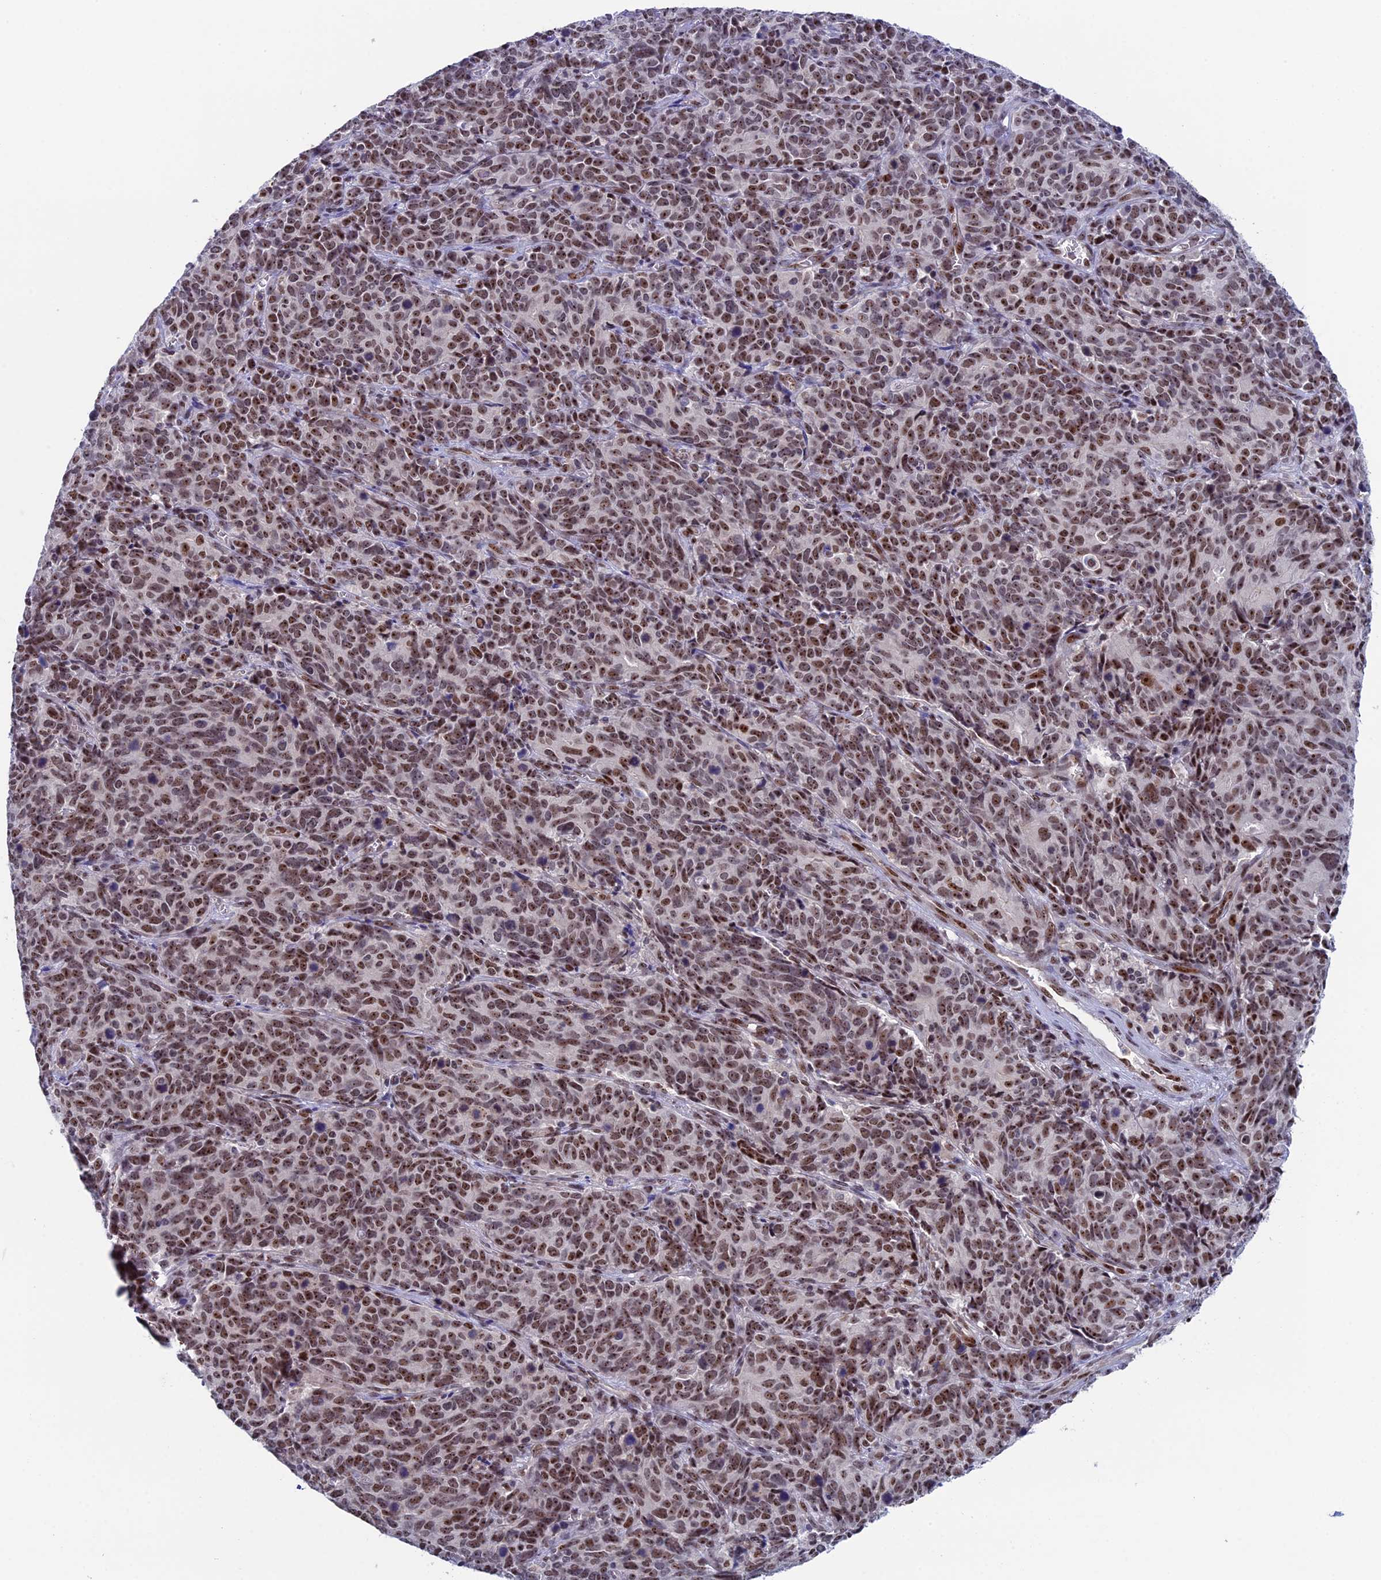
{"staining": {"intensity": "moderate", "quantity": ">75%", "location": "nuclear"}, "tissue": "cervical cancer", "cell_type": "Tumor cells", "image_type": "cancer", "snomed": [{"axis": "morphology", "description": "Squamous cell carcinoma, NOS"}, {"axis": "topography", "description": "Cervix"}], "caption": "Immunohistochemistry of human squamous cell carcinoma (cervical) exhibits medium levels of moderate nuclear positivity in approximately >75% of tumor cells.", "gene": "CCDC86", "patient": {"sex": "female", "age": 60}}